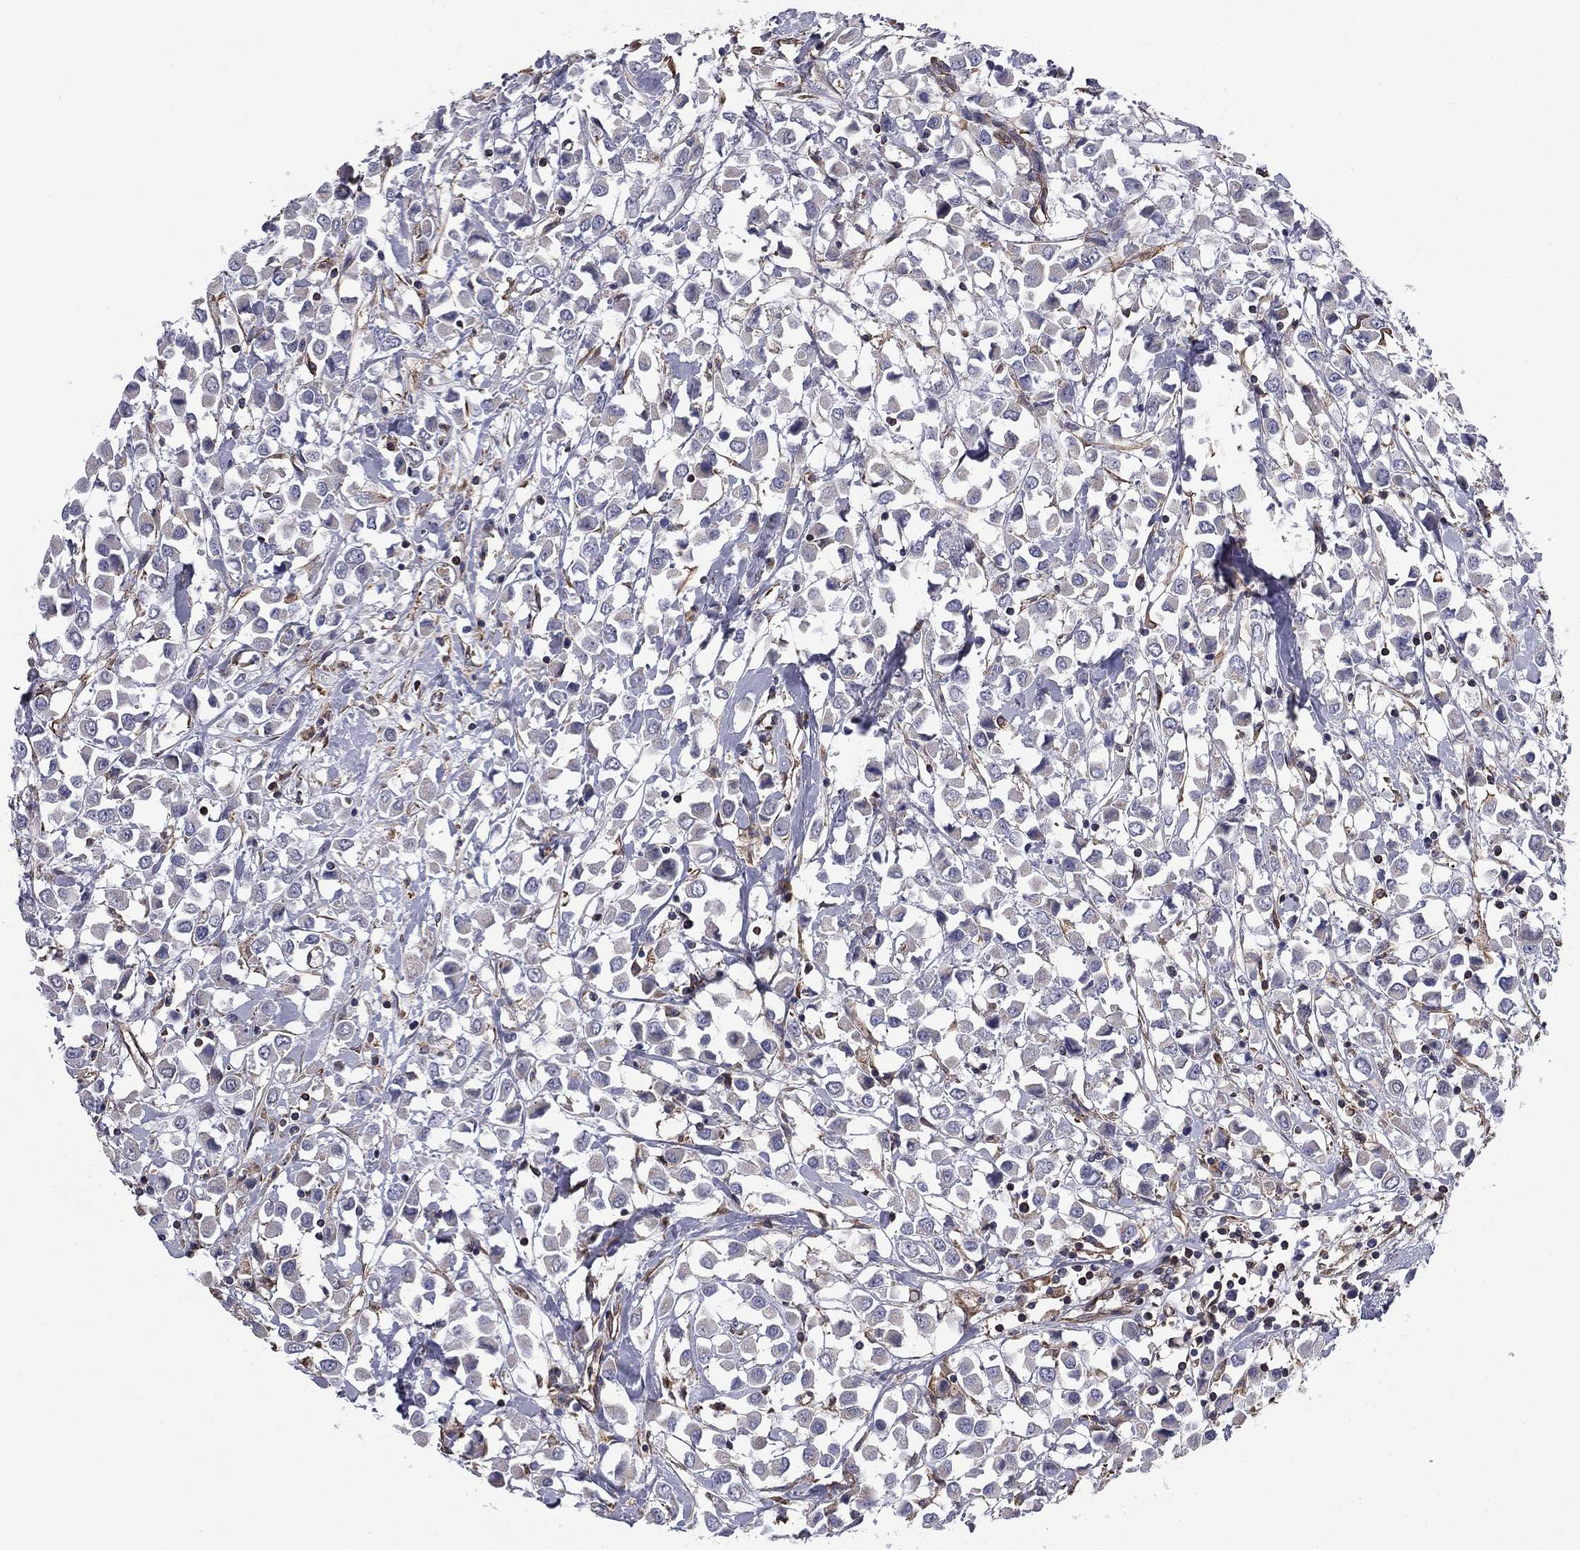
{"staining": {"intensity": "negative", "quantity": "none", "location": "none"}, "tissue": "breast cancer", "cell_type": "Tumor cells", "image_type": "cancer", "snomed": [{"axis": "morphology", "description": "Duct carcinoma"}, {"axis": "topography", "description": "Breast"}], "caption": "The micrograph displays no significant positivity in tumor cells of breast infiltrating ductal carcinoma. The staining is performed using DAB (3,3'-diaminobenzidine) brown chromogen with nuclei counter-stained in using hematoxylin.", "gene": "SCUBE1", "patient": {"sex": "female", "age": 61}}